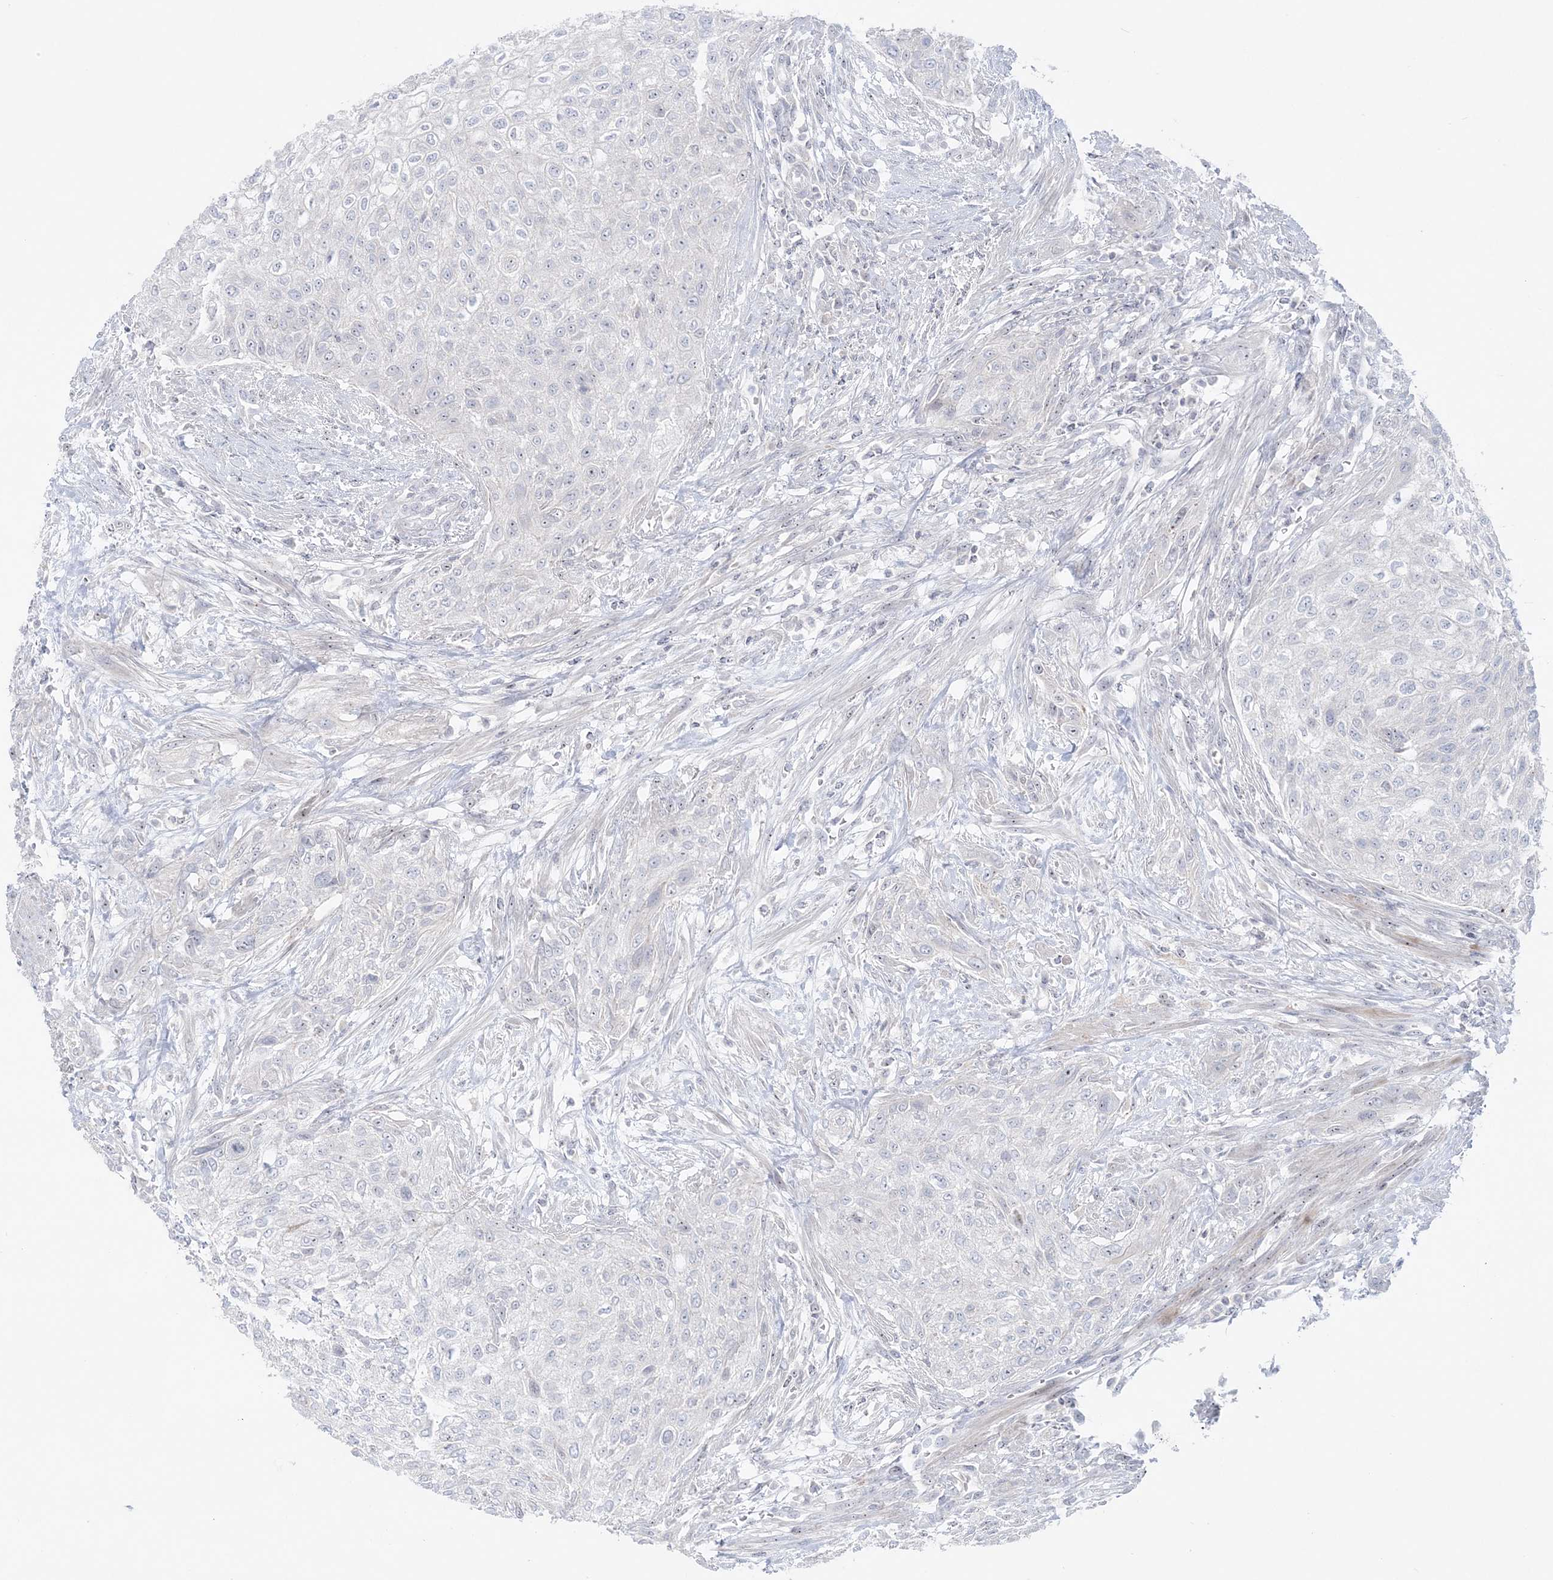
{"staining": {"intensity": "negative", "quantity": "none", "location": "none"}, "tissue": "urothelial cancer", "cell_type": "Tumor cells", "image_type": "cancer", "snomed": [{"axis": "morphology", "description": "Urothelial carcinoma, High grade"}, {"axis": "topography", "description": "Urinary bladder"}], "caption": "Human urothelial cancer stained for a protein using IHC exhibits no staining in tumor cells.", "gene": "SH3BP4", "patient": {"sex": "male", "age": 35}}